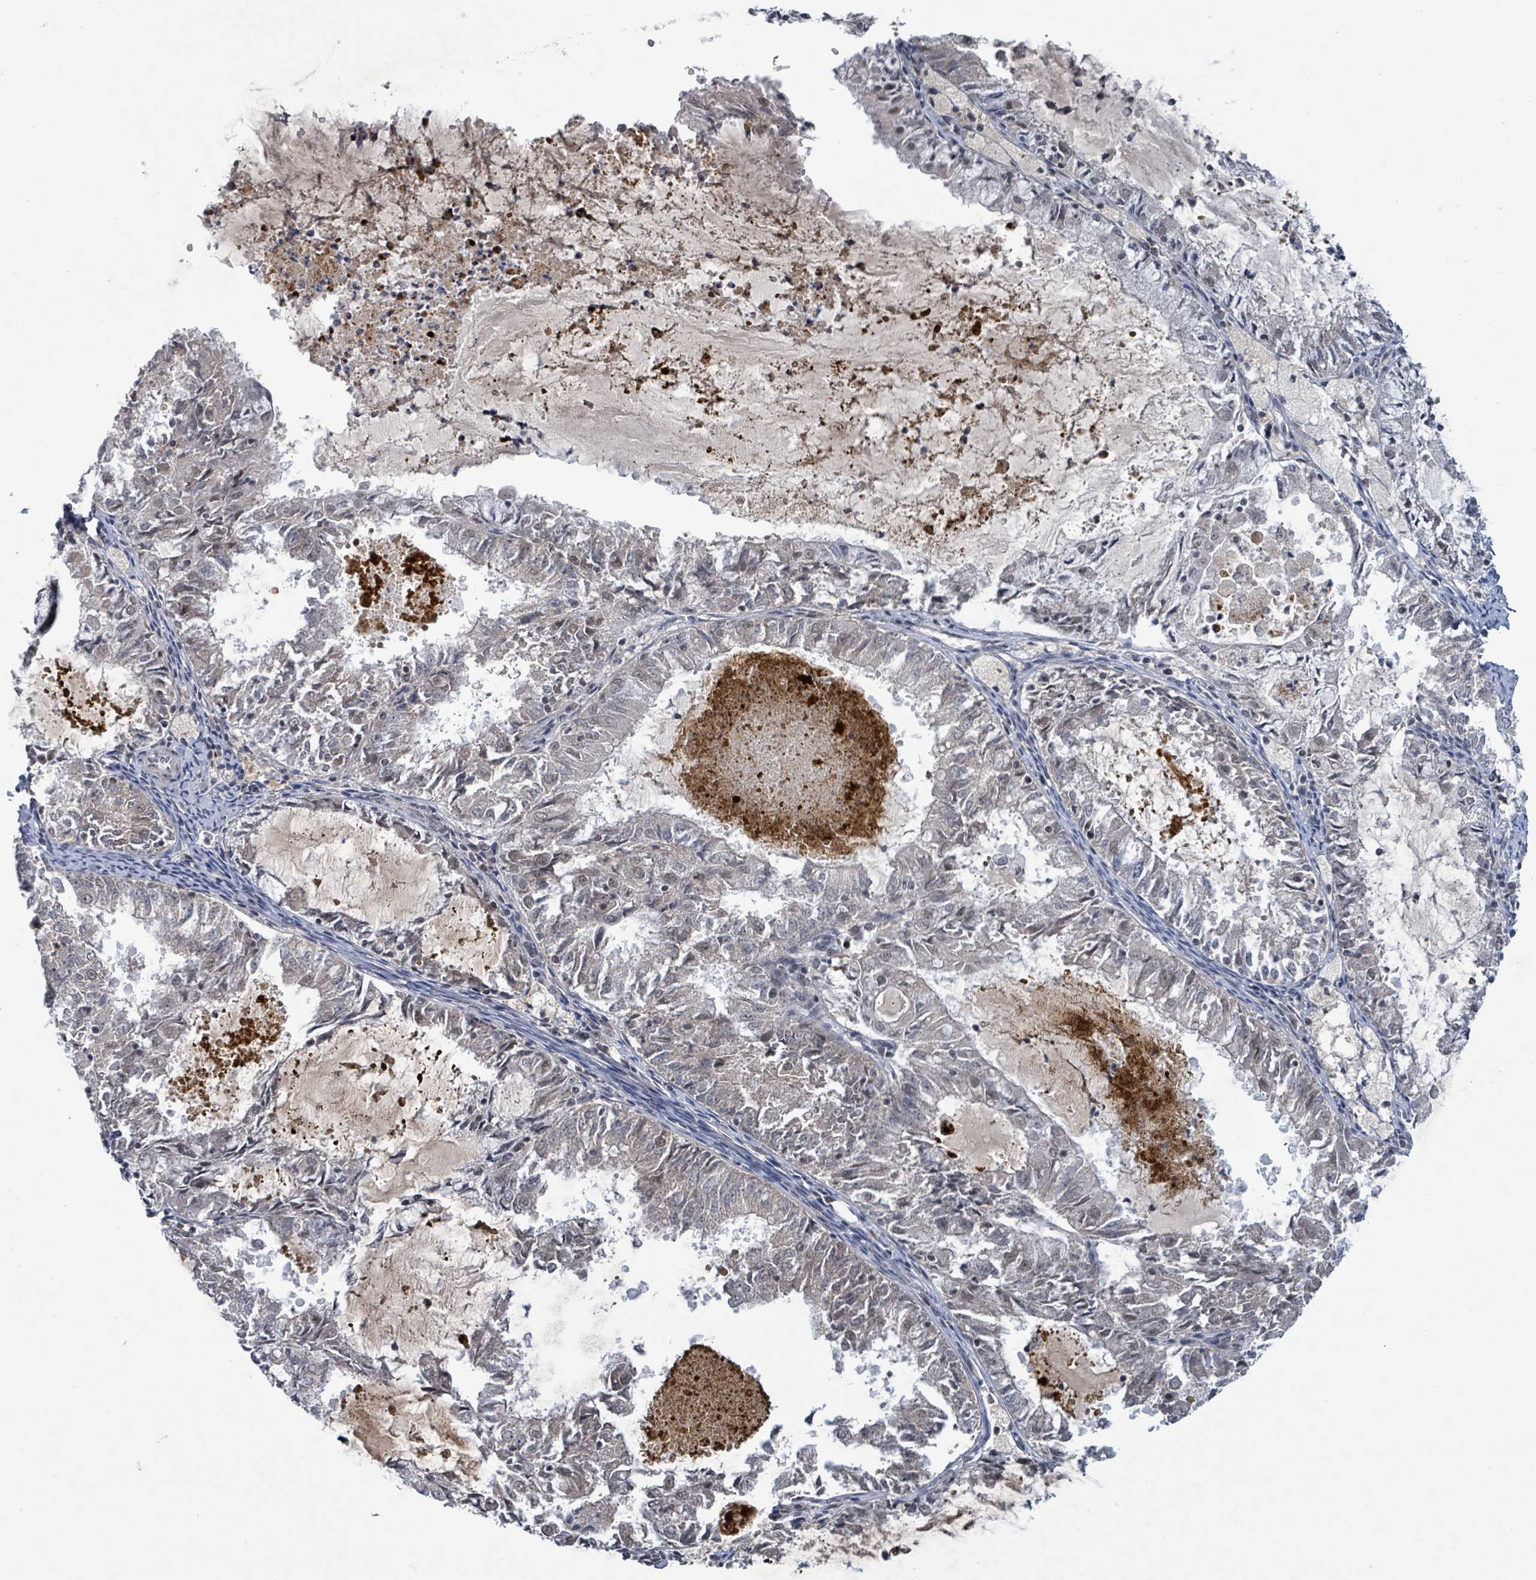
{"staining": {"intensity": "weak", "quantity": "<25%", "location": "nuclear"}, "tissue": "endometrial cancer", "cell_type": "Tumor cells", "image_type": "cancer", "snomed": [{"axis": "morphology", "description": "Adenocarcinoma, NOS"}, {"axis": "topography", "description": "Endometrium"}], "caption": "Immunohistochemical staining of adenocarcinoma (endometrial) shows no significant expression in tumor cells.", "gene": "BANP", "patient": {"sex": "female", "age": 57}}